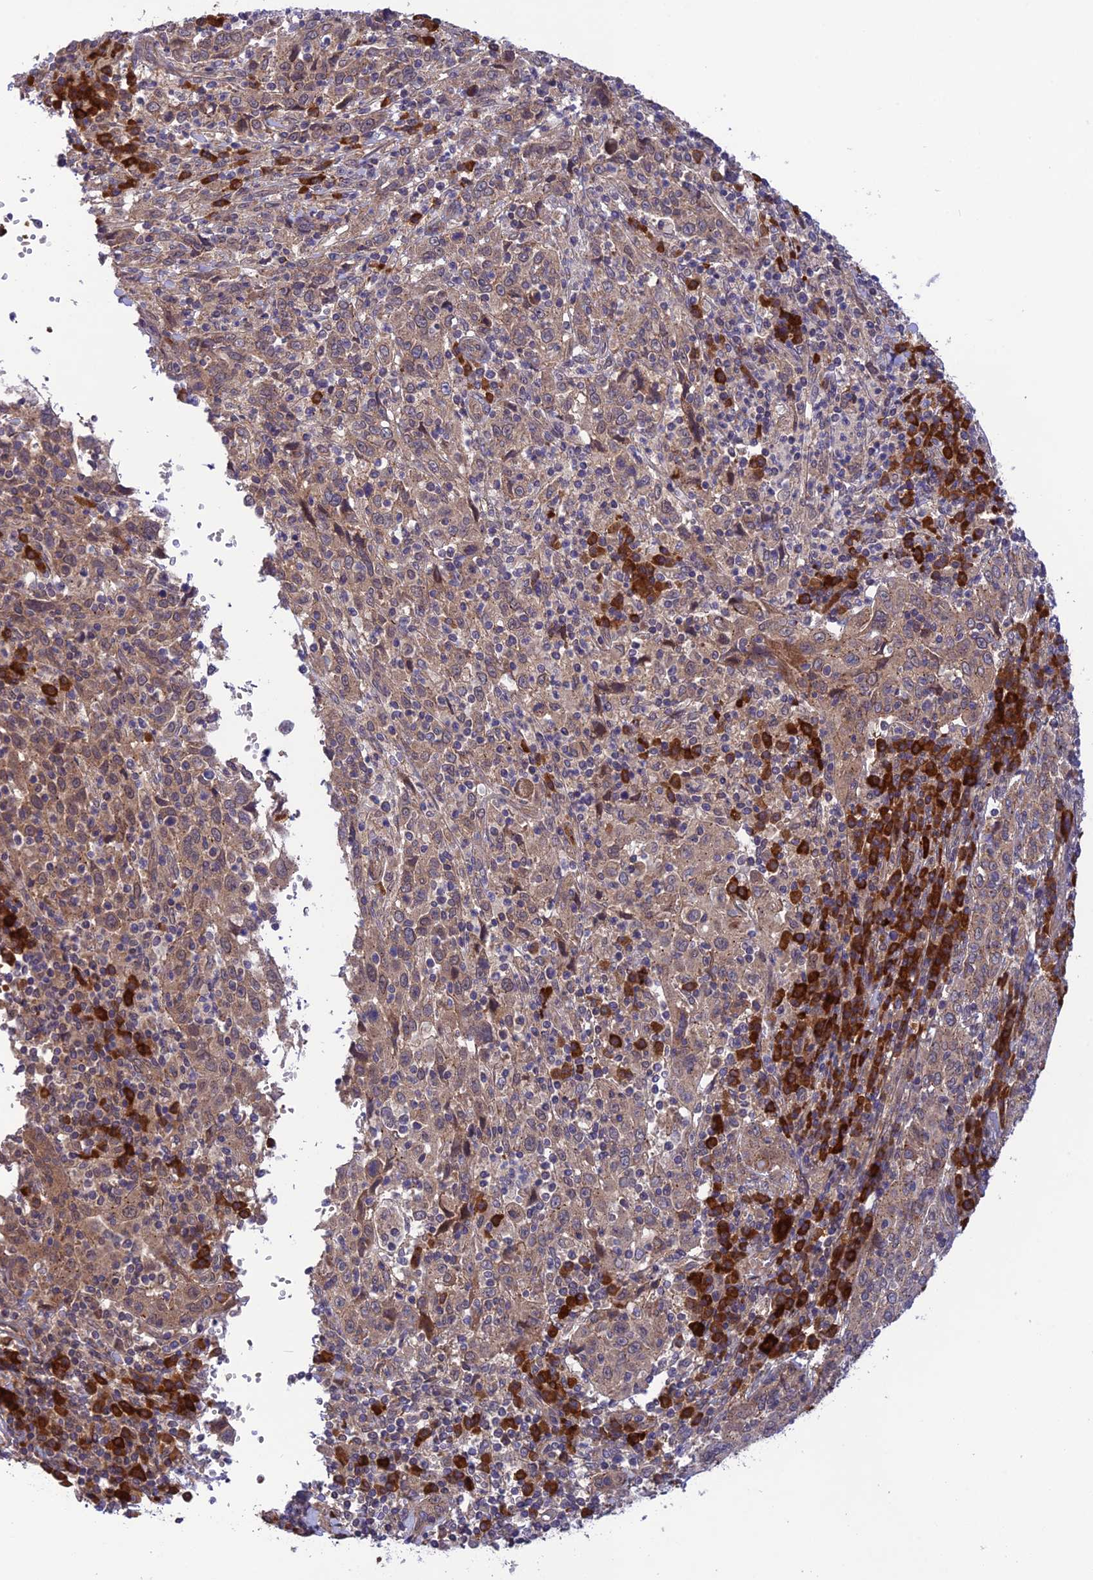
{"staining": {"intensity": "weak", "quantity": ">75%", "location": "cytoplasmic/membranous"}, "tissue": "cervical cancer", "cell_type": "Tumor cells", "image_type": "cancer", "snomed": [{"axis": "morphology", "description": "Squamous cell carcinoma, NOS"}, {"axis": "topography", "description": "Cervix"}], "caption": "Immunohistochemistry histopathology image of neoplastic tissue: human cervical squamous cell carcinoma stained using IHC demonstrates low levels of weak protein expression localized specifically in the cytoplasmic/membranous of tumor cells, appearing as a cytoplasmic/membranous brown color.", "gene": "UROS", "patient": {"sex": "female", "age": 46}}